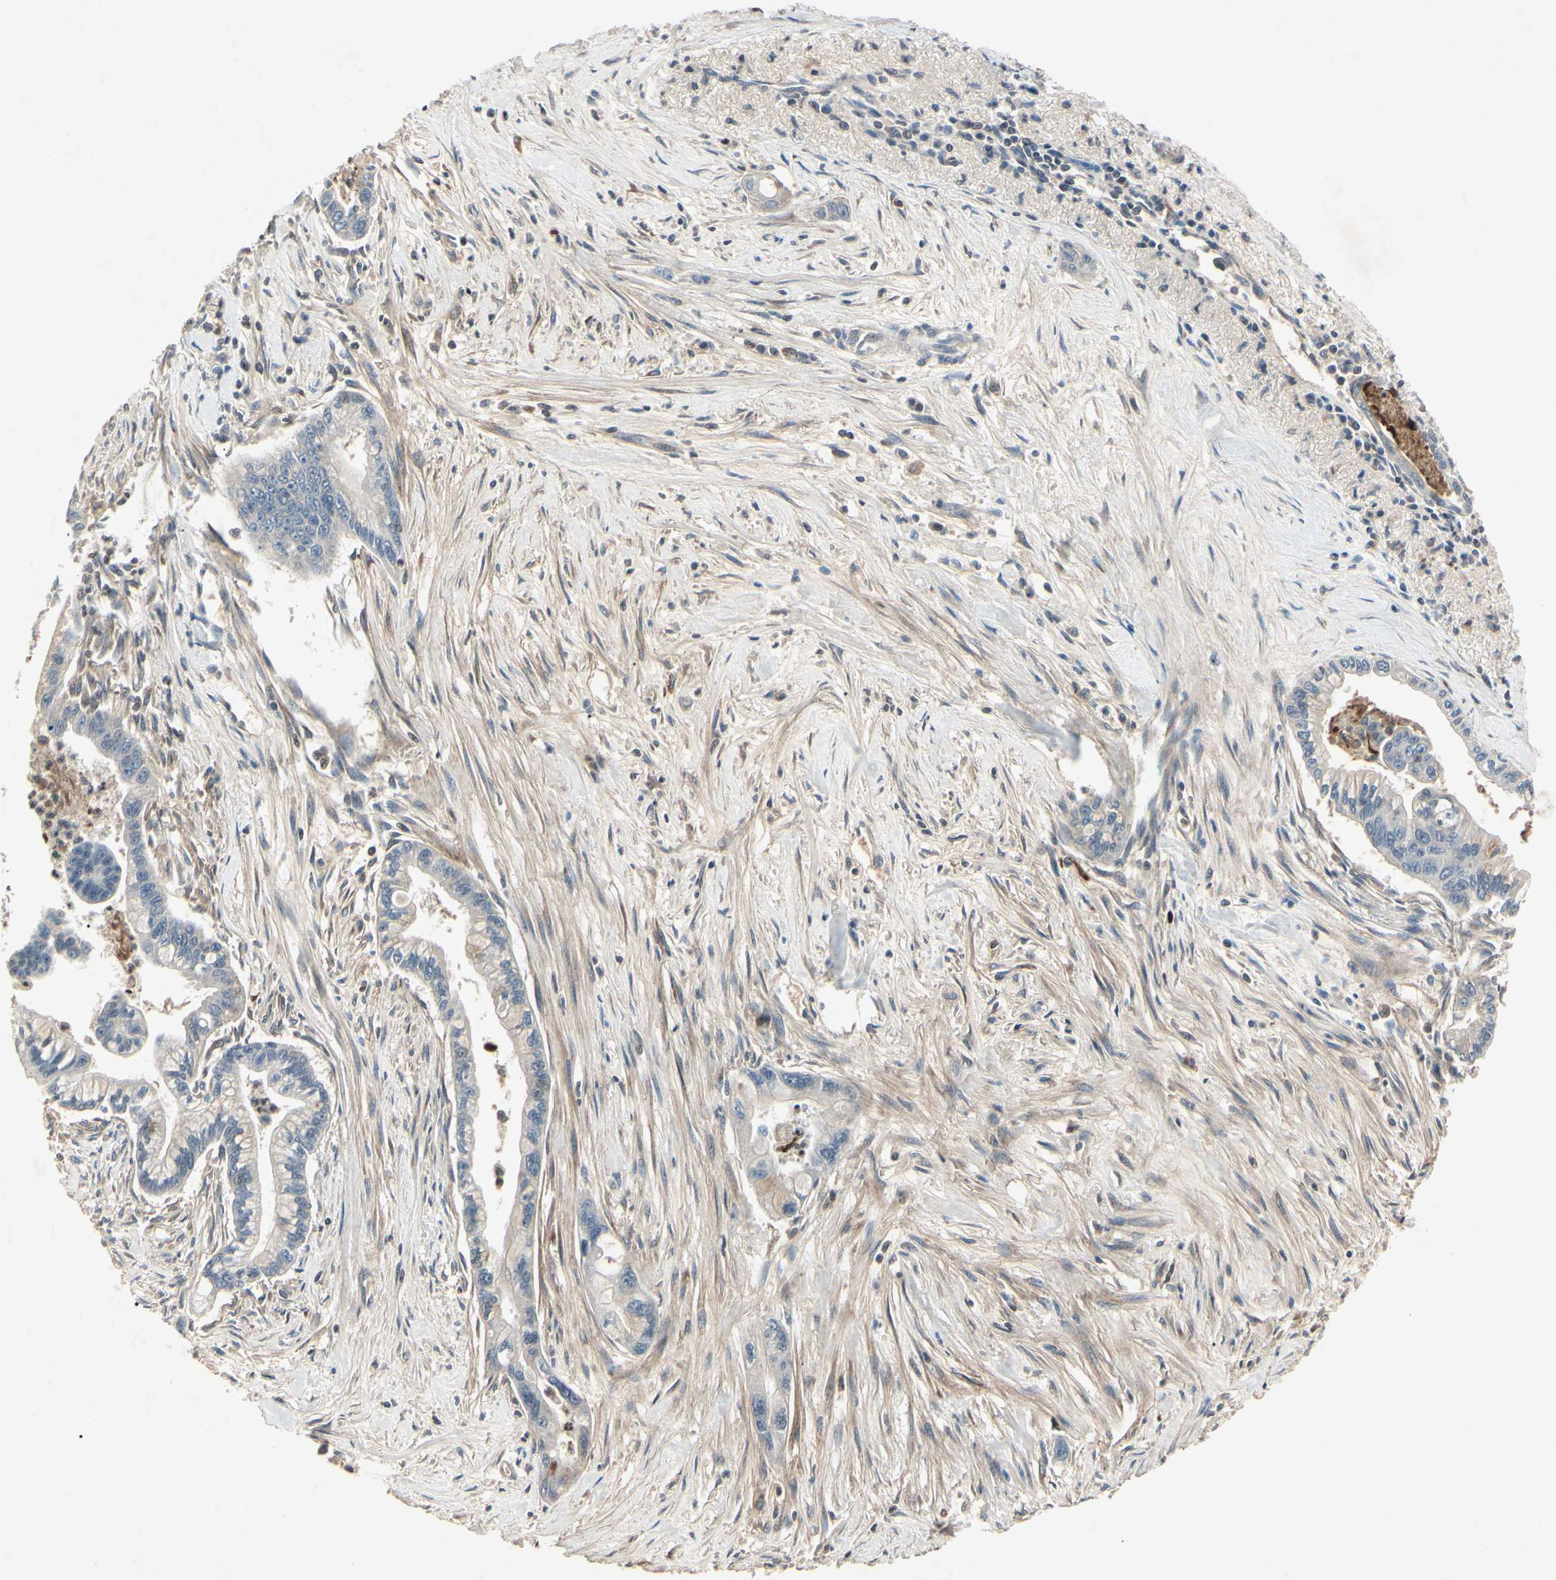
{"staining": {"intensity": "negative", "quantity": "none", "location": "none"}, "tissue": "pancreatic cancer", "cell_type": "Tumor cells", "image_type": "cancer", "snomed": [{"axis": "morphology", "description": "Adenocarcinoma, NOS"}, {"axis": "topography", "description": "Pancreas"}], "caption": "A high-resolution micrograph shows immunohistochemistry staining of adenocarcinoma (pancreatic), which shows no significant positivity in tumor cells.", "gene": "AEBP1", "patient": {"sex": "male", "age": 70}}